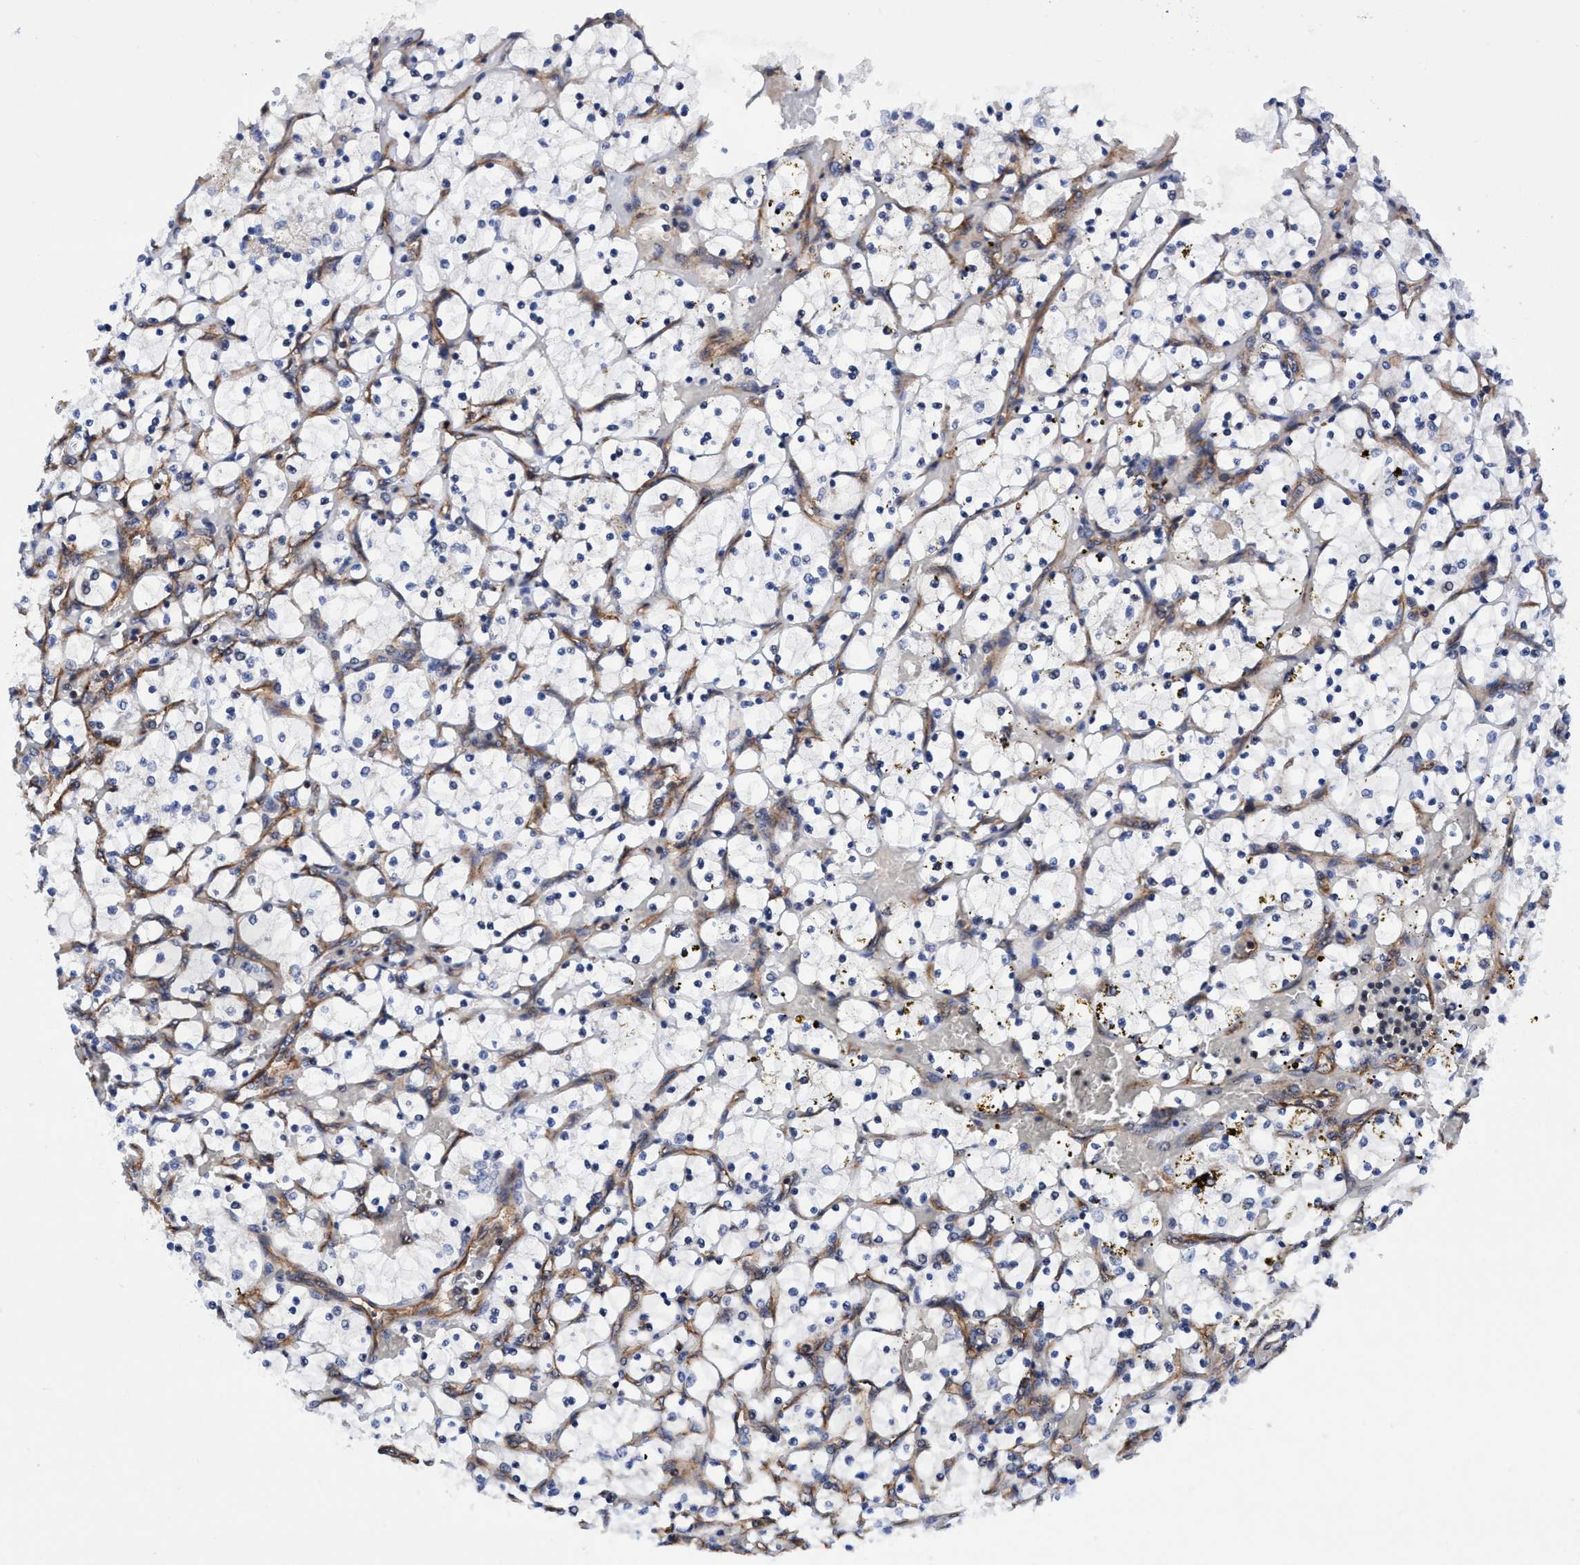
{"staining": {"intensity": "negative", "quantity": "none", "location": "none"}, "tissue": "renal cancer", "cell_type": "Tumor cells", "image_type": "cancer", "snomed": [{"axis": "morphology", "description": "Adenocarcinoma, NOS"}, {"axis": "topography", "description": "Kidney"}], "caption": "The image reveals no staining of tumor cells in renal cancer. (DAB (3,3'-diaminobenzidine) IHC, high magnification).", "gene": "MCM3AP", "patient": {"sex": "female", "age": 69}}